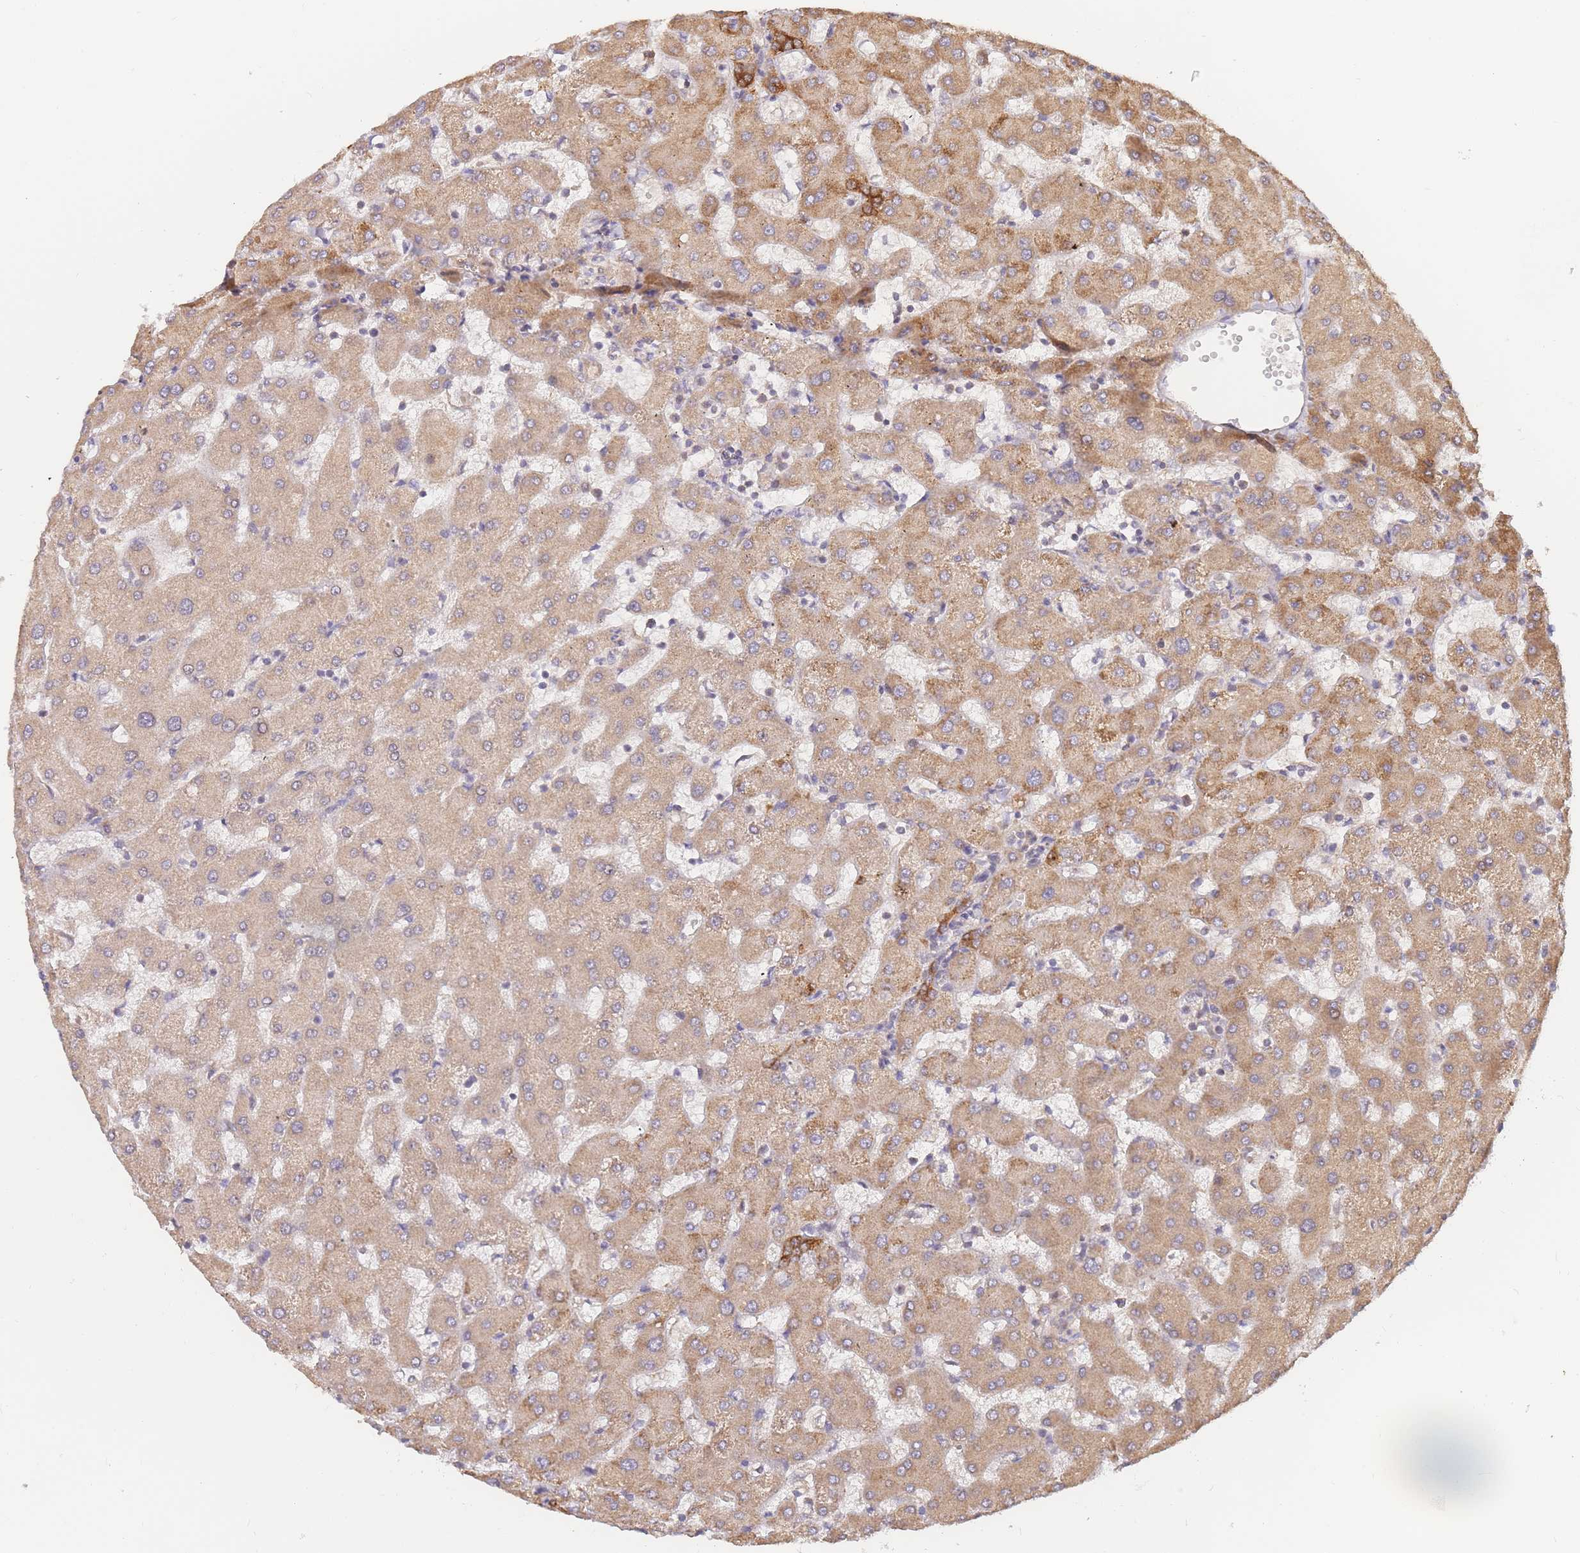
{"staining": {"intensity": "strong", "quantity": ">75%", "location": "cytoplasmic/membranous"}, "tissue": "liver", "cell_type": "Cholangiocytes", "image_type": "normal", "snomed": [{"axis": "morphology", "description": "Normal tissue, NOS"}, {"axis": "topography", "description": "Liver"}], "caption": "Immunohistochemistry of benign human liver shows high levels of strong cytoplasmic/membranous positivity in approximately >75% of cholangiocytes.", "gene": "ADCY9", "patient": {"sex": "female", "age": 63}}